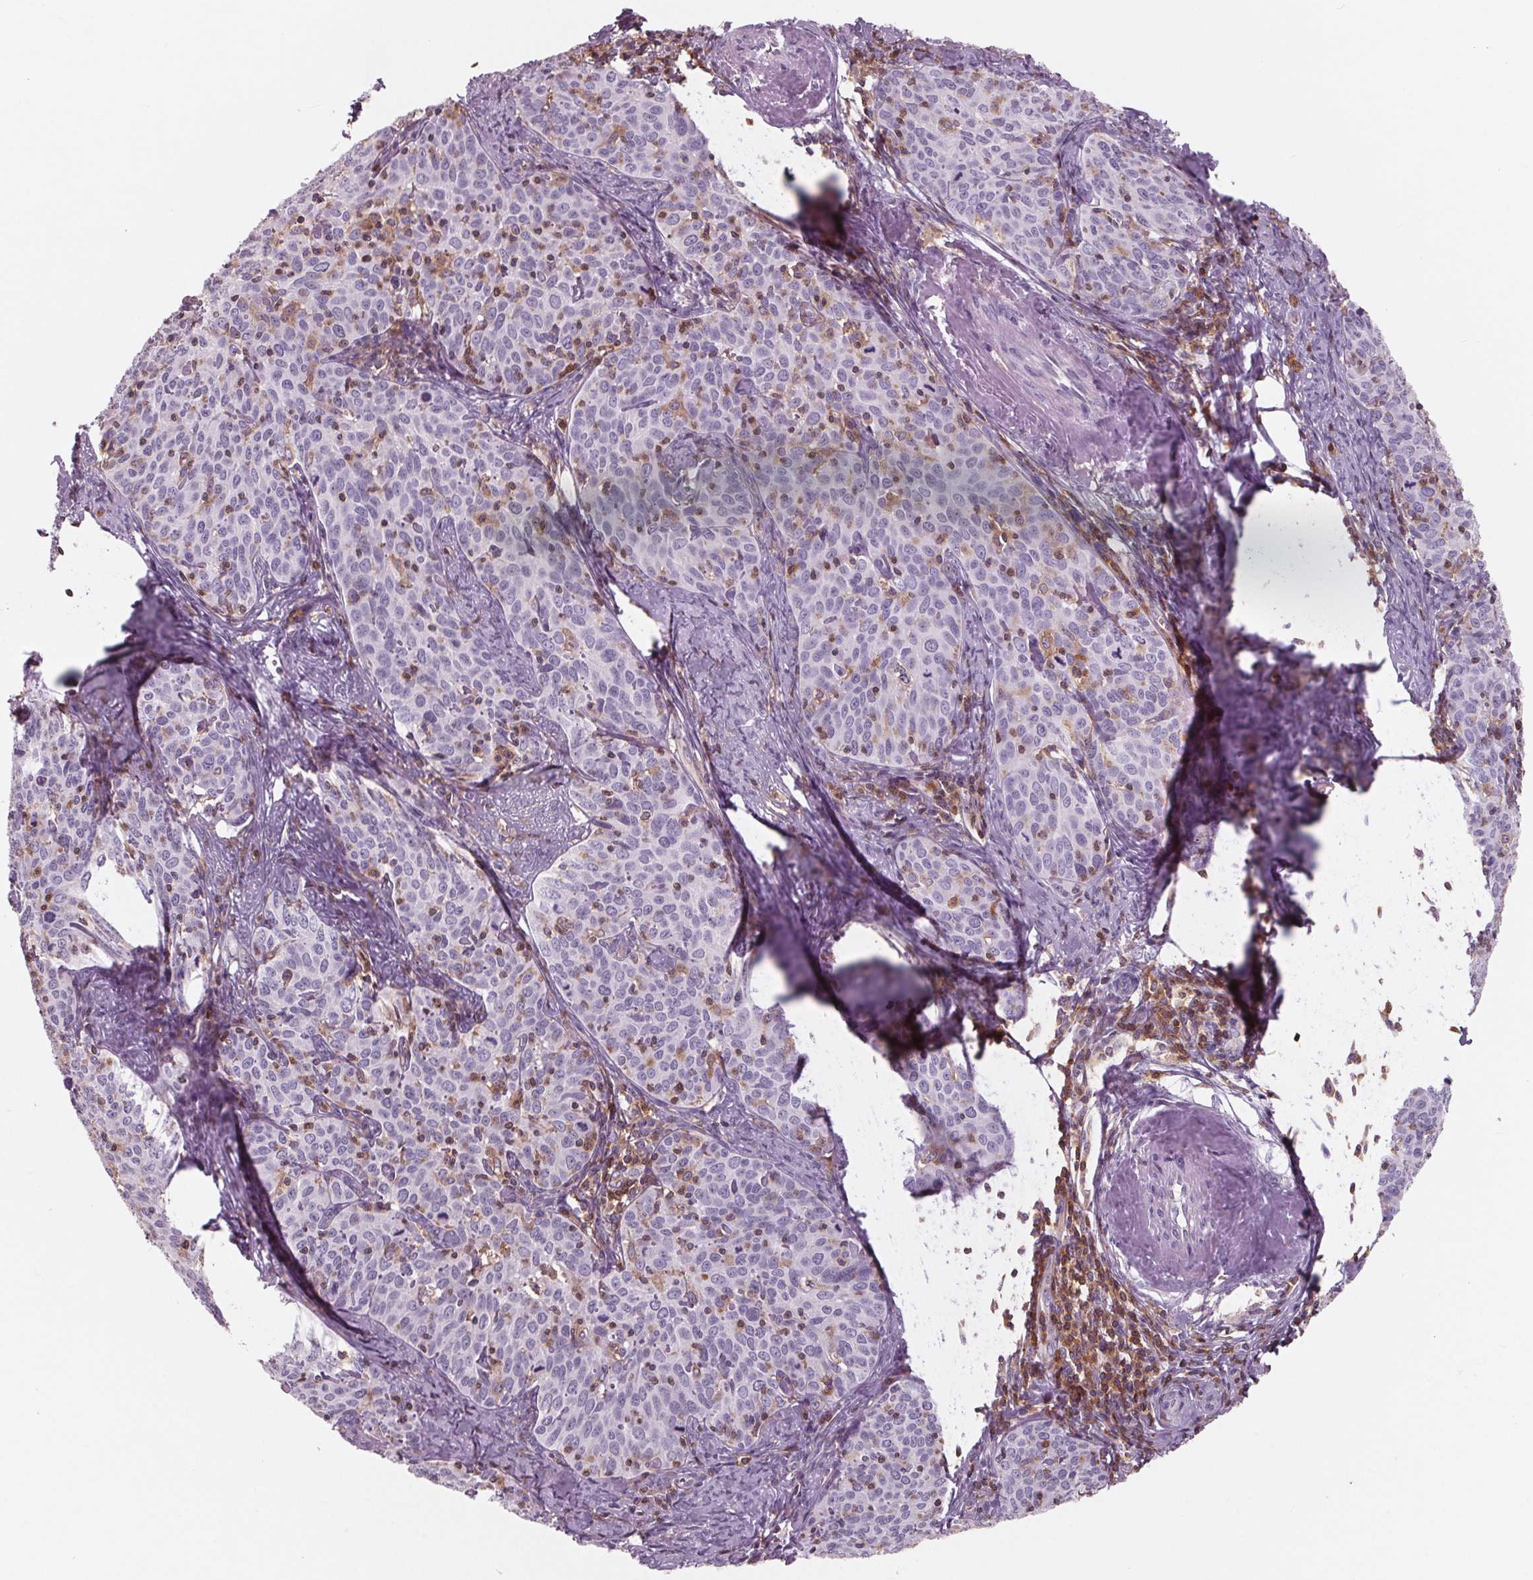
{"staining": {"intensity": "negative", "quantity": "none", "location": "none"}, "tissue": "cervical cancer", "cell_type": "Tumor cells", "image_type": "cancer", "snomed": [{"axis": "morphology", "description": "Squamous cell carcinoma, NOS"}, {"axis": "topography", "description": "Cervix"}], "caption": "IHC photomicrograph of cervical cancer stained for a protein (brown), which reveals no expression in tumor cells.", "gene": "ARHGAP25", "patient": {"sex": "female", "age": 62}}